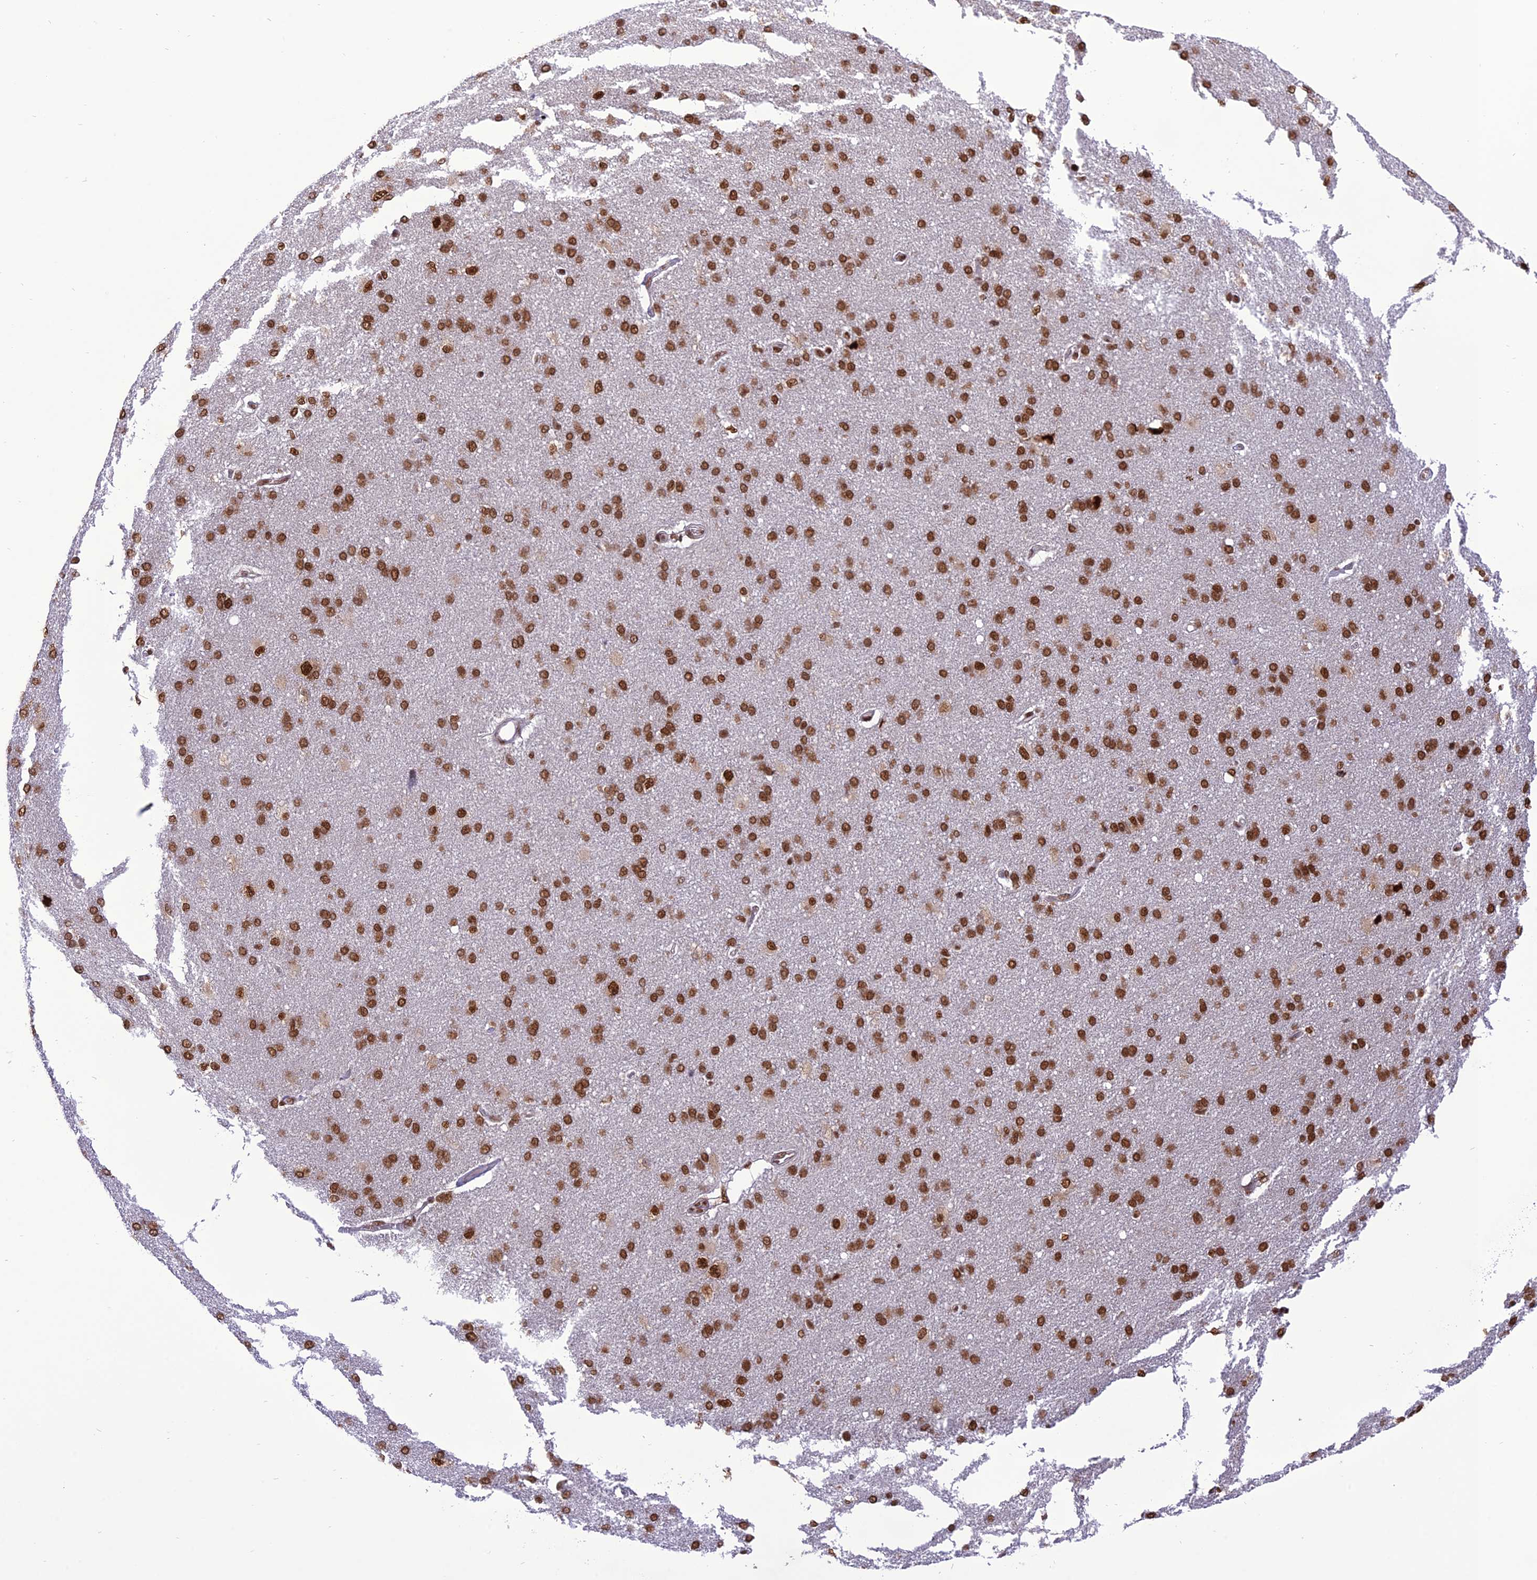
{"staining": {"intensity": "weak", "quantity": ">75%", "location": "nuclear"}, "tissue": "cerebral cortex", "cell_type": "Endothelial cells", "image_type": "normal", "snomed": [{"axis": "morphology", "description": "Normal tissue, NOS"}, {"axis": "topography", "description": "Cerebral cortex"}], "caption": "The image exhibits immunohistochemical staining of unremarkable cerebral cortex. There is weak nuclear expression is appreciated in about >75% of endothelial cells.", "gene": "DDX1", "patient": {"sex": "male", "age": 62}}